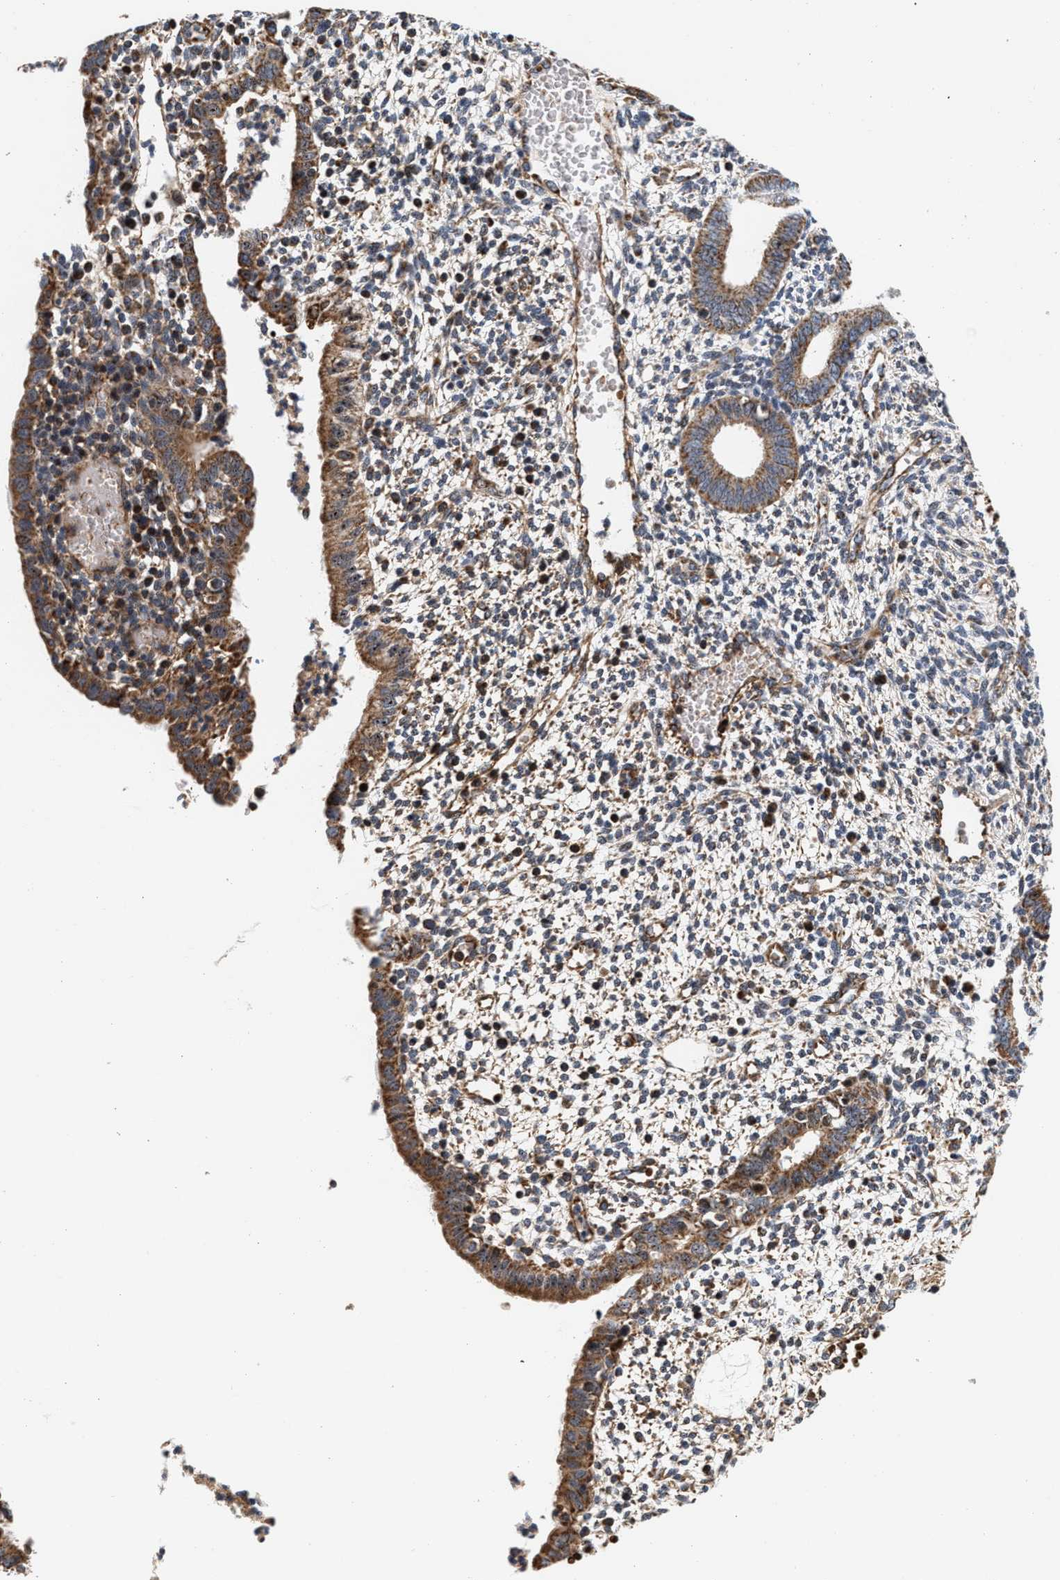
{"staining": {"intensity": "moderate", "quantity": ">75%", "location": "cytoplasmic/membranous,nuclear"}, "tissue": "endometrium", "cell_type": "Cells in endometrial stroma", "image_type": "normal", "snomed": [{"axis": "morphology", "description": "Normal tissue, NOS"}, {"axis": "topography", "description": "Endometrium"}], "caption": "This is an image of IHC staining of unremarkable endometrium, which shows moderate staining in the cytoplasmic/membranous,nuclear of cells in endometrial stroma.", "gene": "SGK1", "patient": {"sex": "female", "age": 35}}